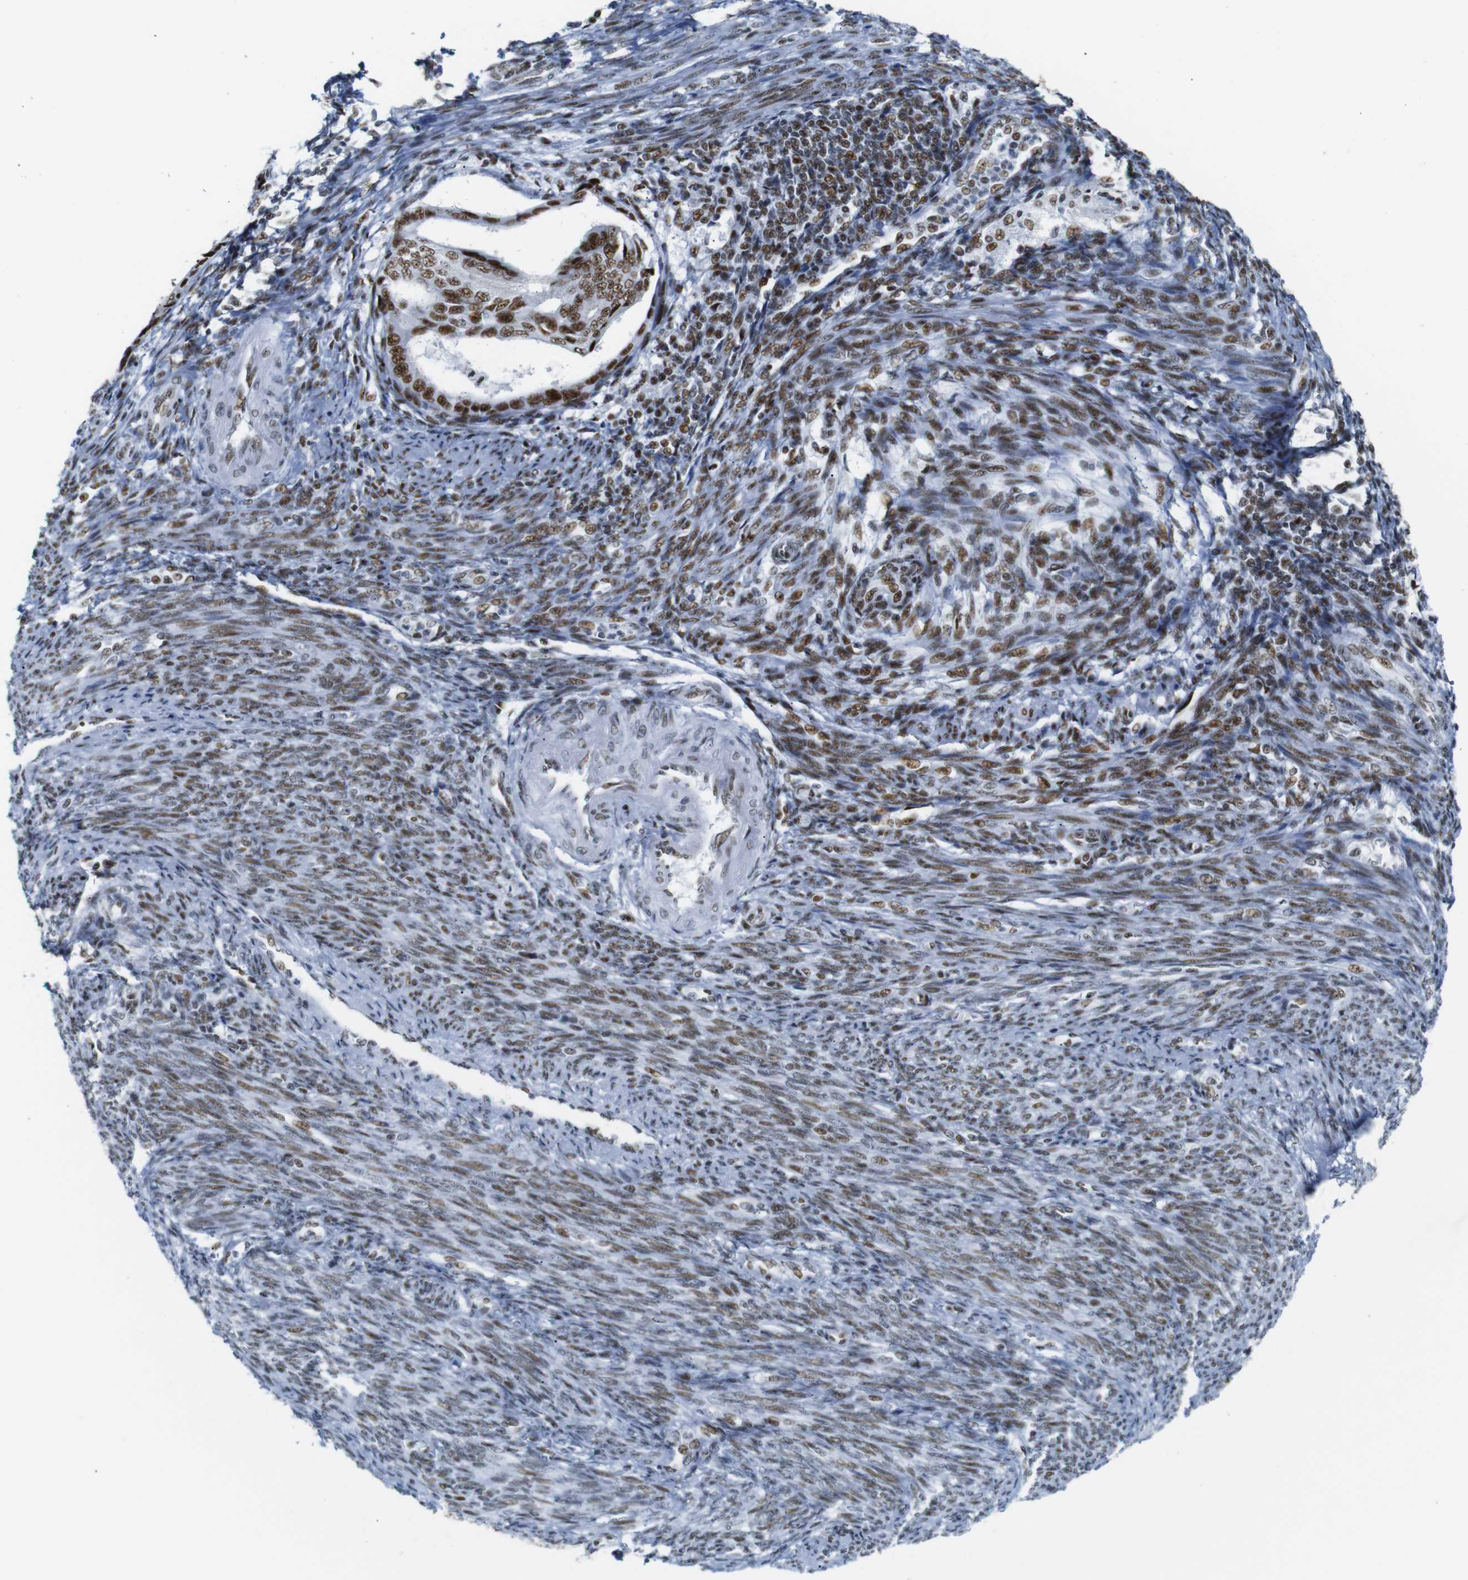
{"staining": {"intensity": "strong", "quantity": ">75%", "location": "nuclear"}, "tissue": "endometrial cancer", "cell_type": "Tumor cells", "image_type": "cancer", "snomed": [{"axis": "morphology", "description": "Adenocarcinoma, NOS"}, {"axis": "topography", "description": "Endometrium"}], "caption": "Immunohistochemical staining of human endometrial cancer (adenocarcinoma) displays high levels of strong nuclear protein positivity in about >75% of tumor cells.", "gene": "TRA2B", "patient": {"sex": "female", "age": 58}}